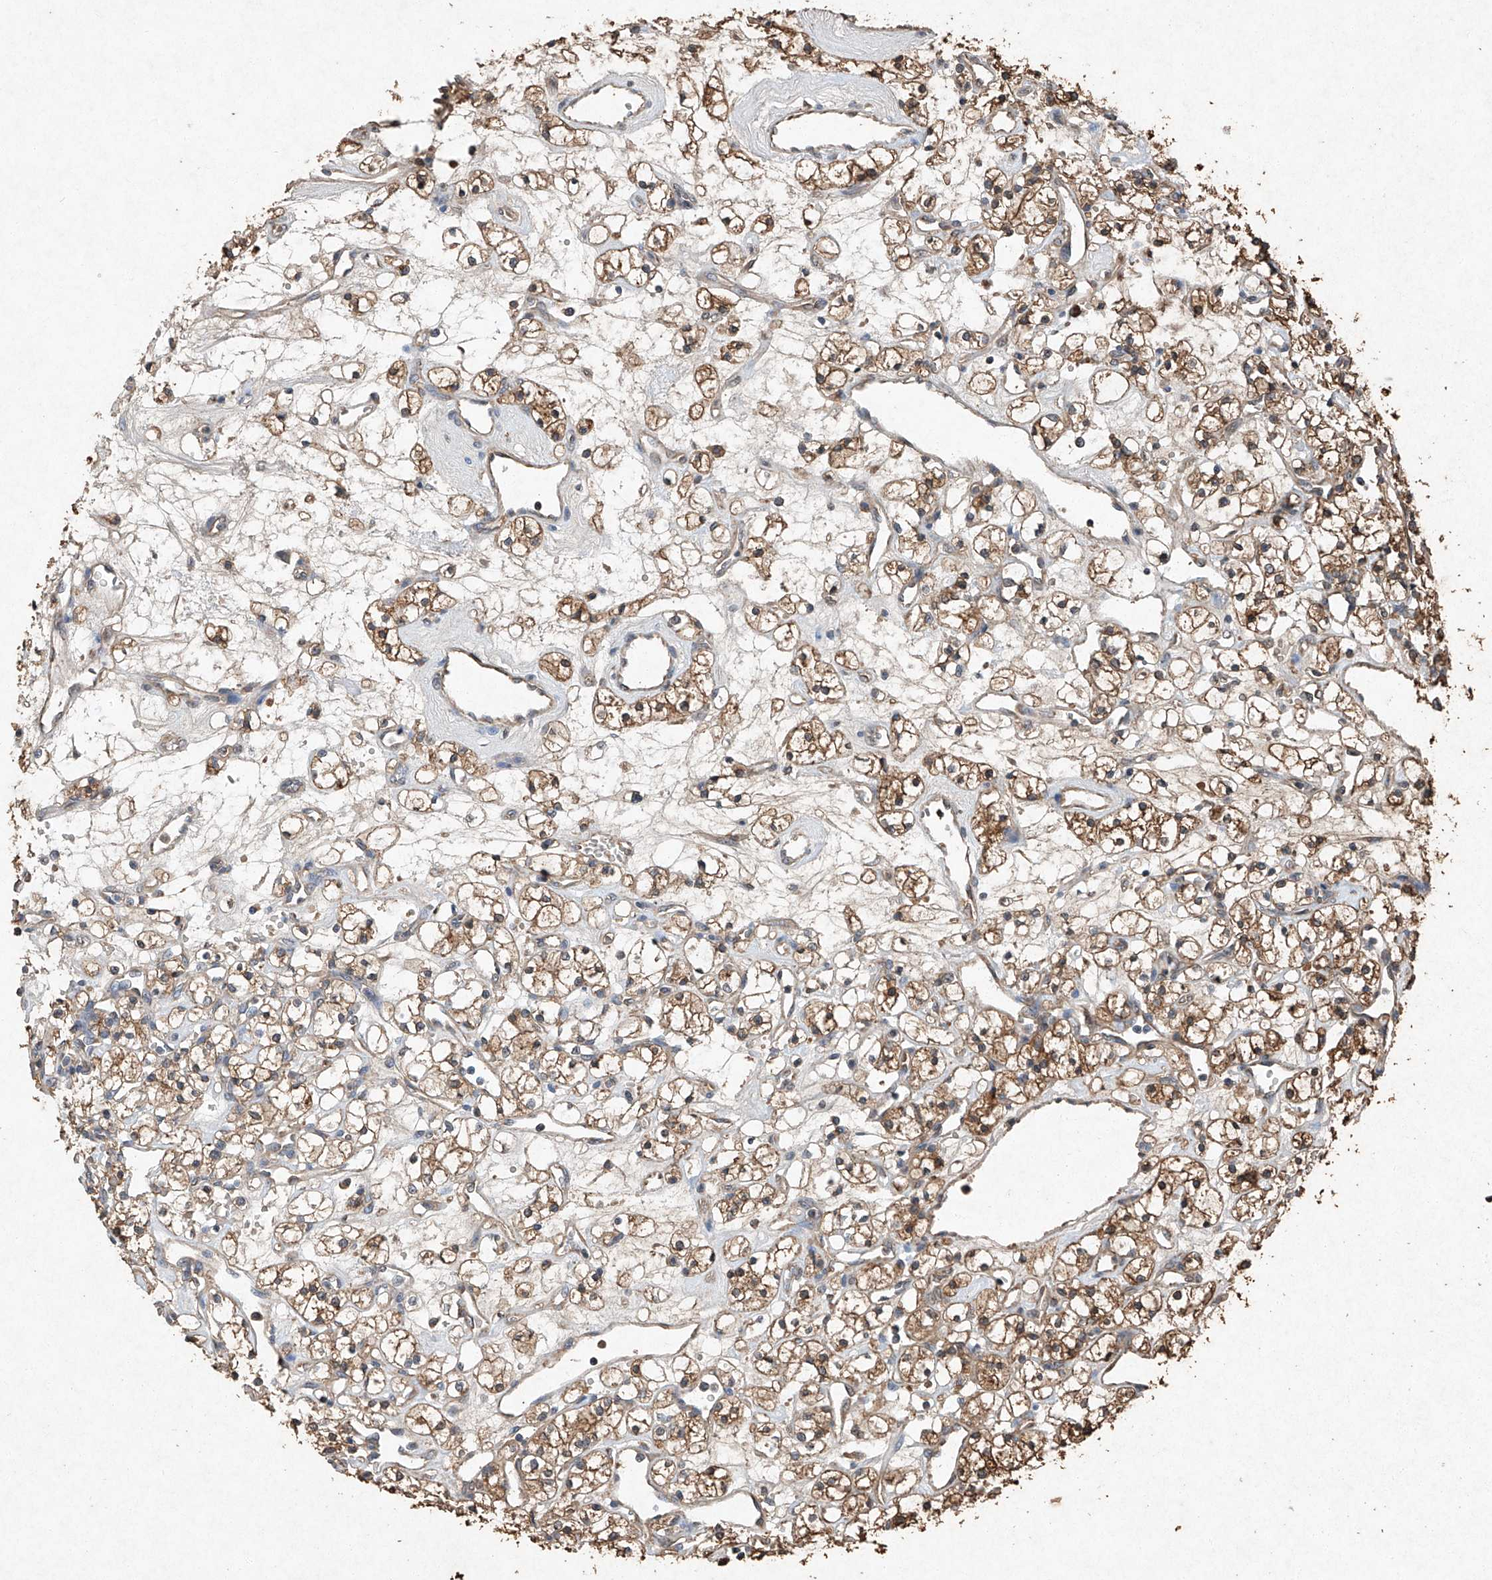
{"staining": {"intensity": "moderate", "quantity": ">75%", "location": "cytoplasmic/membranous"}, "tissue": "renal cancer", "cell_type": "Tumor cells", "image_type": "cancer", "snomed": [{"axis": "morphology", "description": "Adenocarcinoma, NOS"}, {"axis": "topography", "description": "Kidney"}], "caption": "Immunohistochemistry (IHC) micrograph of human adenocarcinoma (renal) stained for a protein (brown), which reveals medium levels of moderate cytoplasmic/membranous staining in about >75% of tumor cells.", "gene": "STK3", "patient": {"sex": "female", "age": 60}}